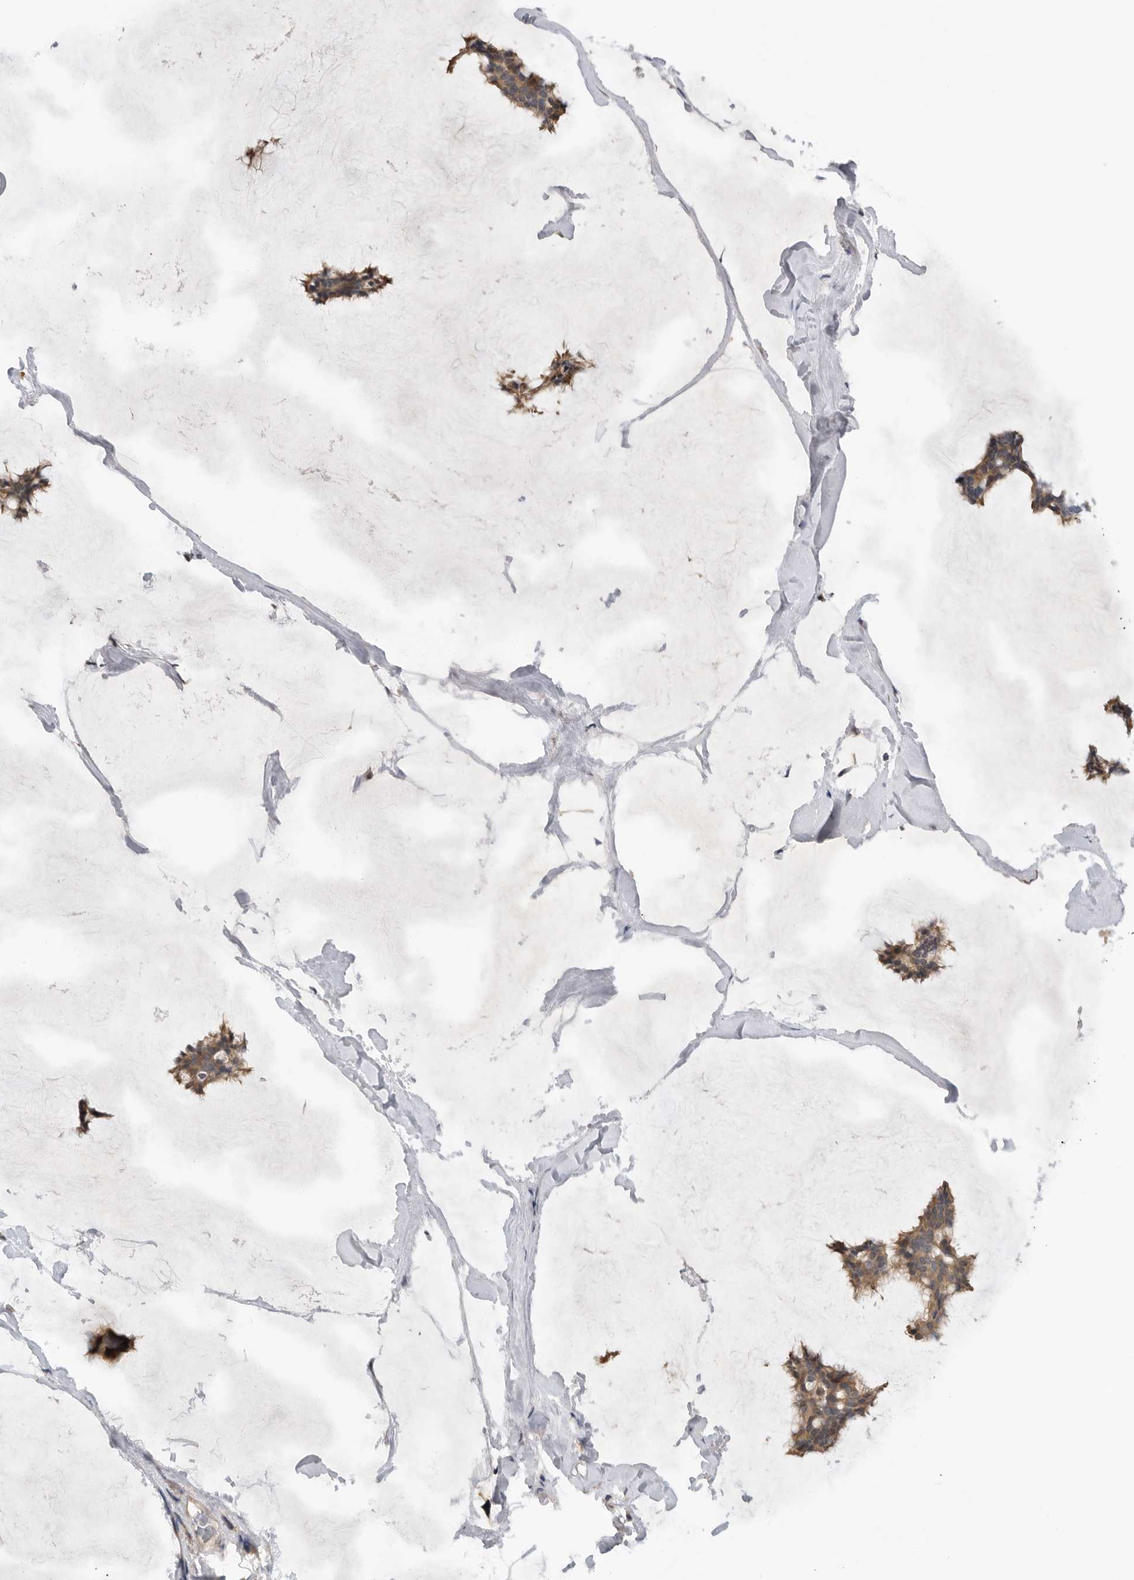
{"staining": {"intensity": "weak", "quantity": ">75%", "location": "cytoplasmic/membranous"}, "tissue": "breast cancer", "cell_type": "Tumor cells", "image_type": "cancer", "snomed": [{"axis": "morphology", "description": "Duct carcinoma"}, {"axis": "topography", "description": "Breast"}], "caption": "Immunohistochemistry (IHC) photomicrograph of neoplastic tissue: breast invasive ductal carcinoma stained using IHC exhibits low levels of weak protein expression localized specifically in the cytoplasmic/membranous of tumor cells, appearing as a cytoplasmic/membranous brown color.", "gene": "AASDHPPT", "patient": {"sex": "female", "age": 93}}